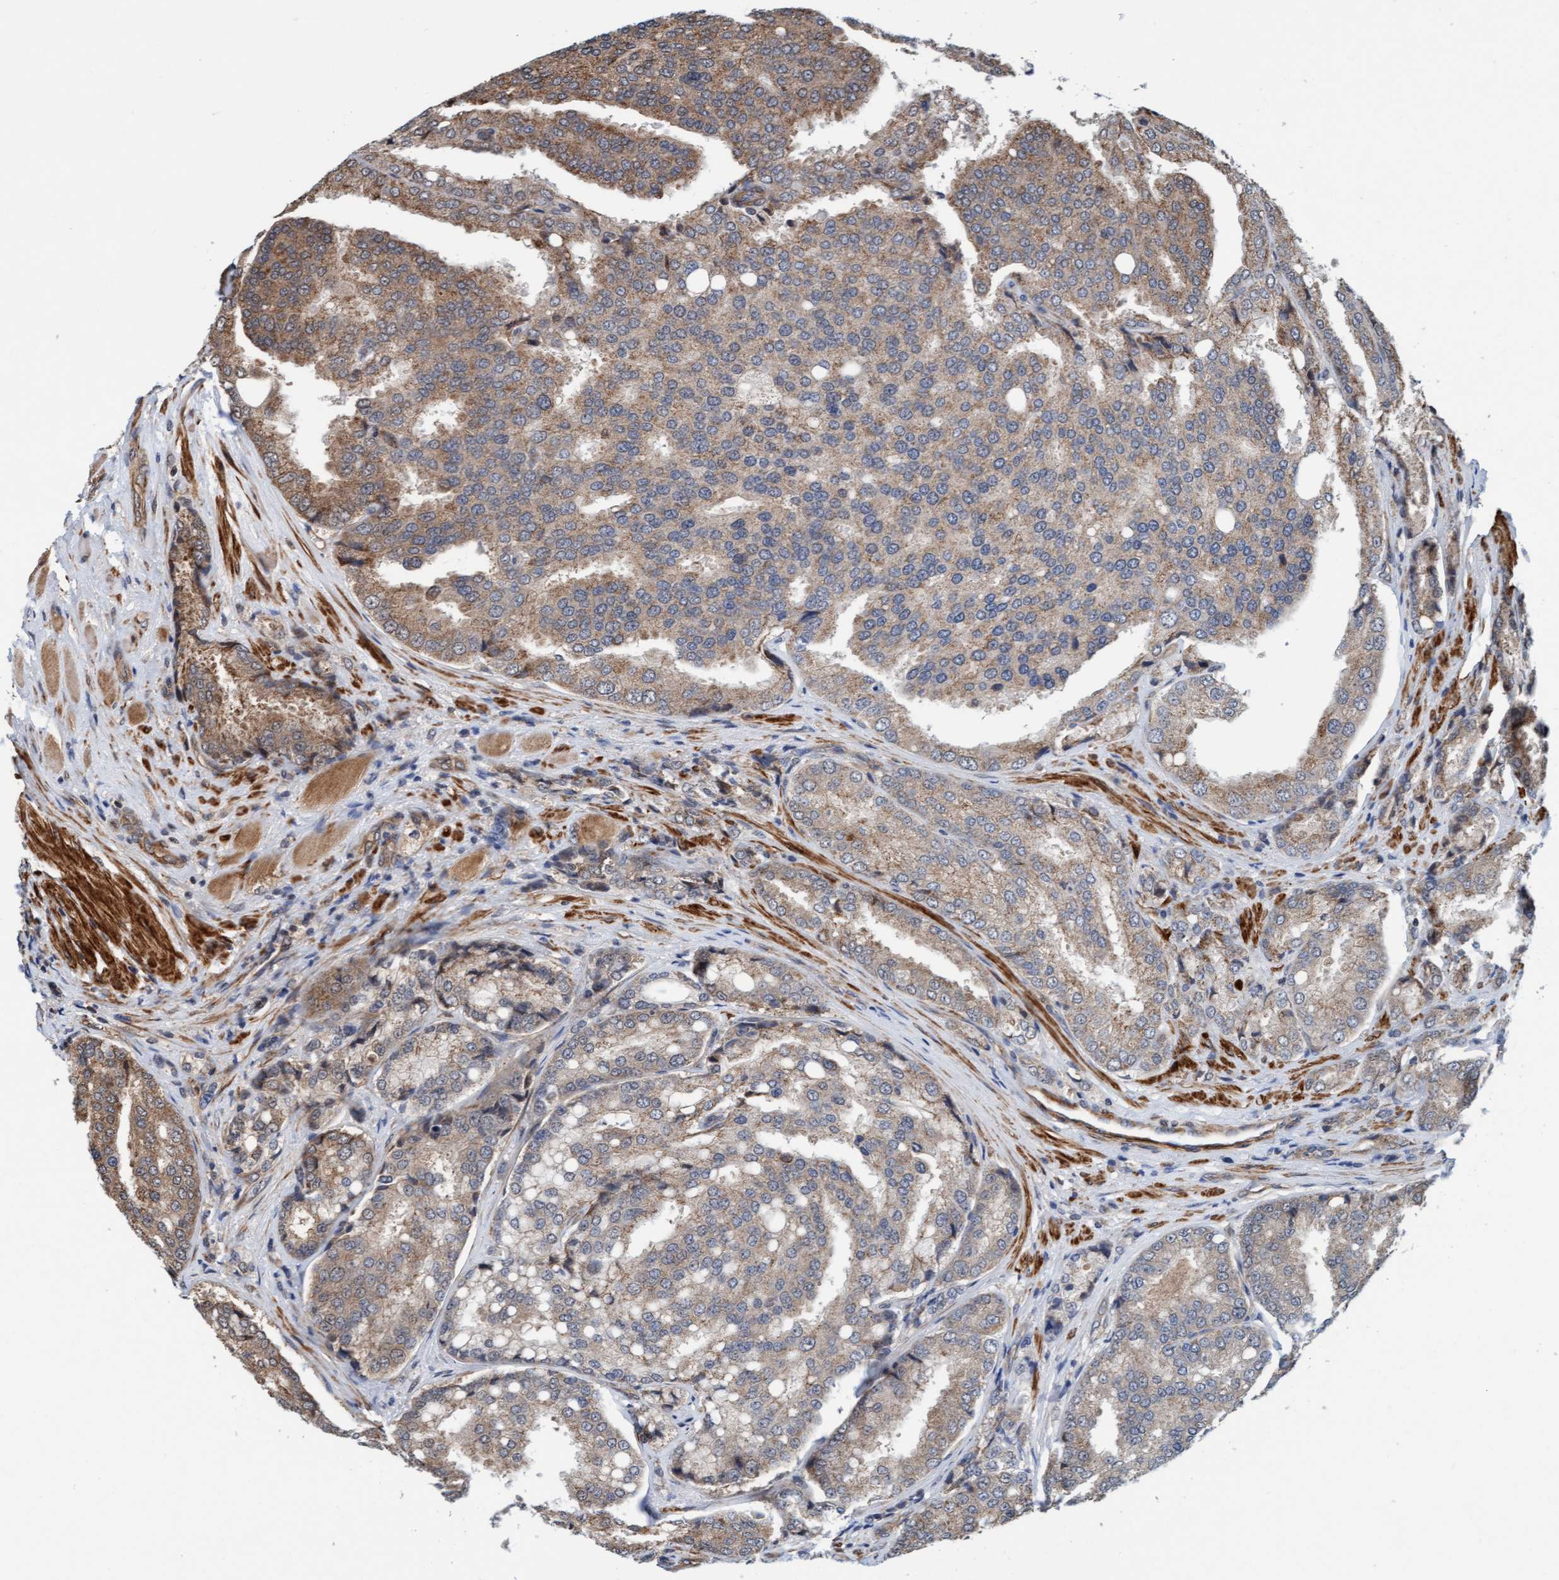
{"staining": {"intensity": "weak", "quantity": ">75%", "location": "cytoplasmic/membranous"}, "tissue": "prostate cancer", "cell_type": "Tumor cells", "image_type": "cancer", "snomed": [{"axis": "morphology", "description": "Adenocarcinoma, High grade"}, {"axis": "topography", "description": "Prostate"}], "caption": "Immunohistochemistry (IHC) micrograph of neoplastic tissue: prostate cancer stained using immunohistochemistry reveals low levels of weak protein expression localized specifically in the cytoplasmic/membranous of tumor cells, appearing as a cytoplasmic/membranous brown color.", "gene": "STXBP4", "patient": {"sex": "male", "age": 50}}